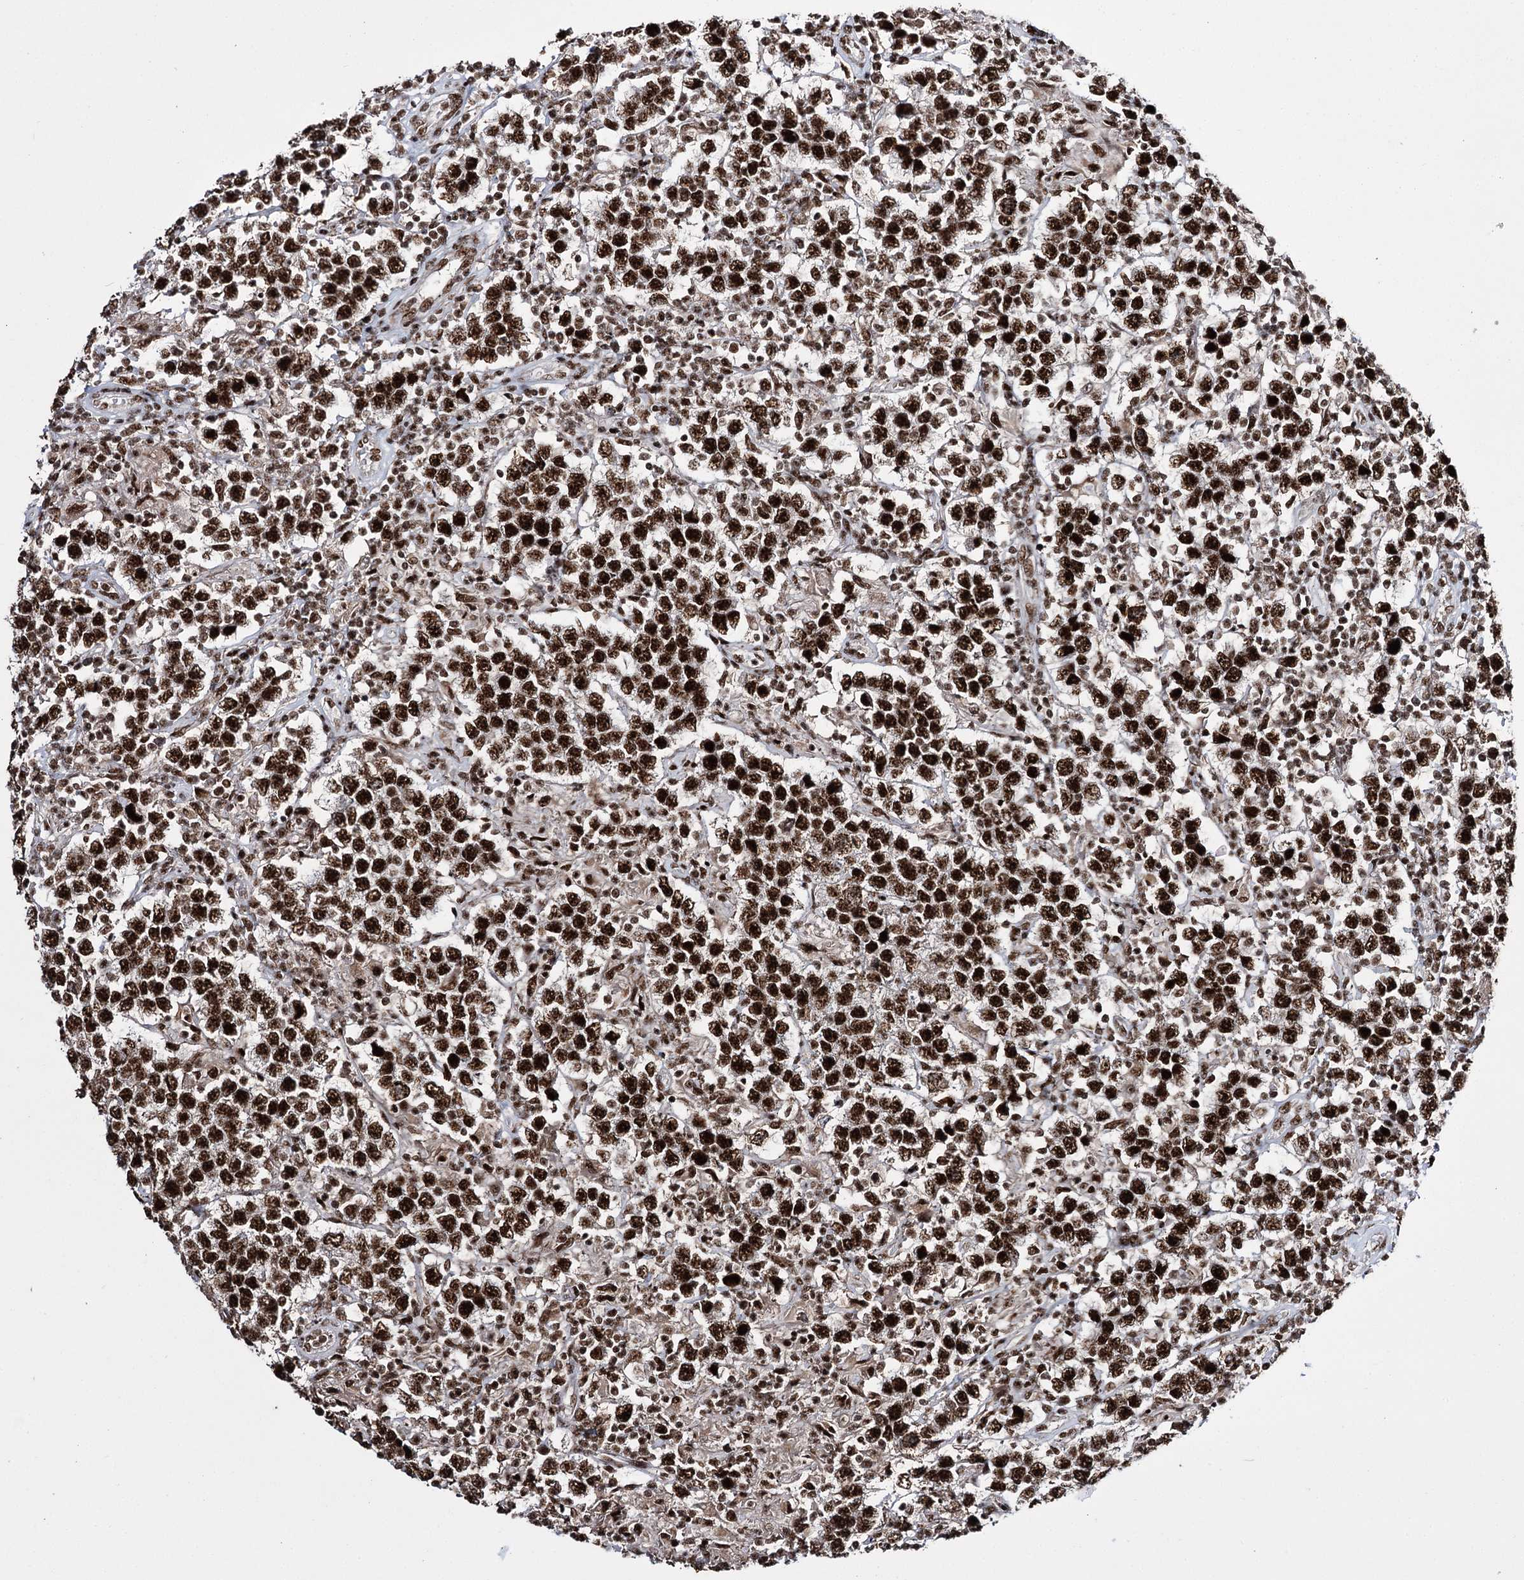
{"staining": {"intensity": "strong", "quantity": ">75%", "location": "nuclear"}, "tissue": "testis cancer", "cell_type": "Tumor cells", "image_type": "cancer", "snomed": [{"axis": "morphology", "description": "Normal tissue, NOS"}, {"axis": "morphology", "description": "Urothelial carcinoma, High grade"}, {"axis": "morphology", "description": "Seminoma, NOS"}, {"axis": "morphology", "description": "Carcinoma, Embryonal, NOS"}, {"axis": "topography", "description": "Urinary bladder"}, {"axis": "topography", "description": "Testis"}], "caption": "Immunohistochemical staining of testis cancer exhibits high levels of strong nuclear positivity in about >75% of tumor cells.", "gene": "PRPF40A", "patient": {"sex": "male", "age": 41}}